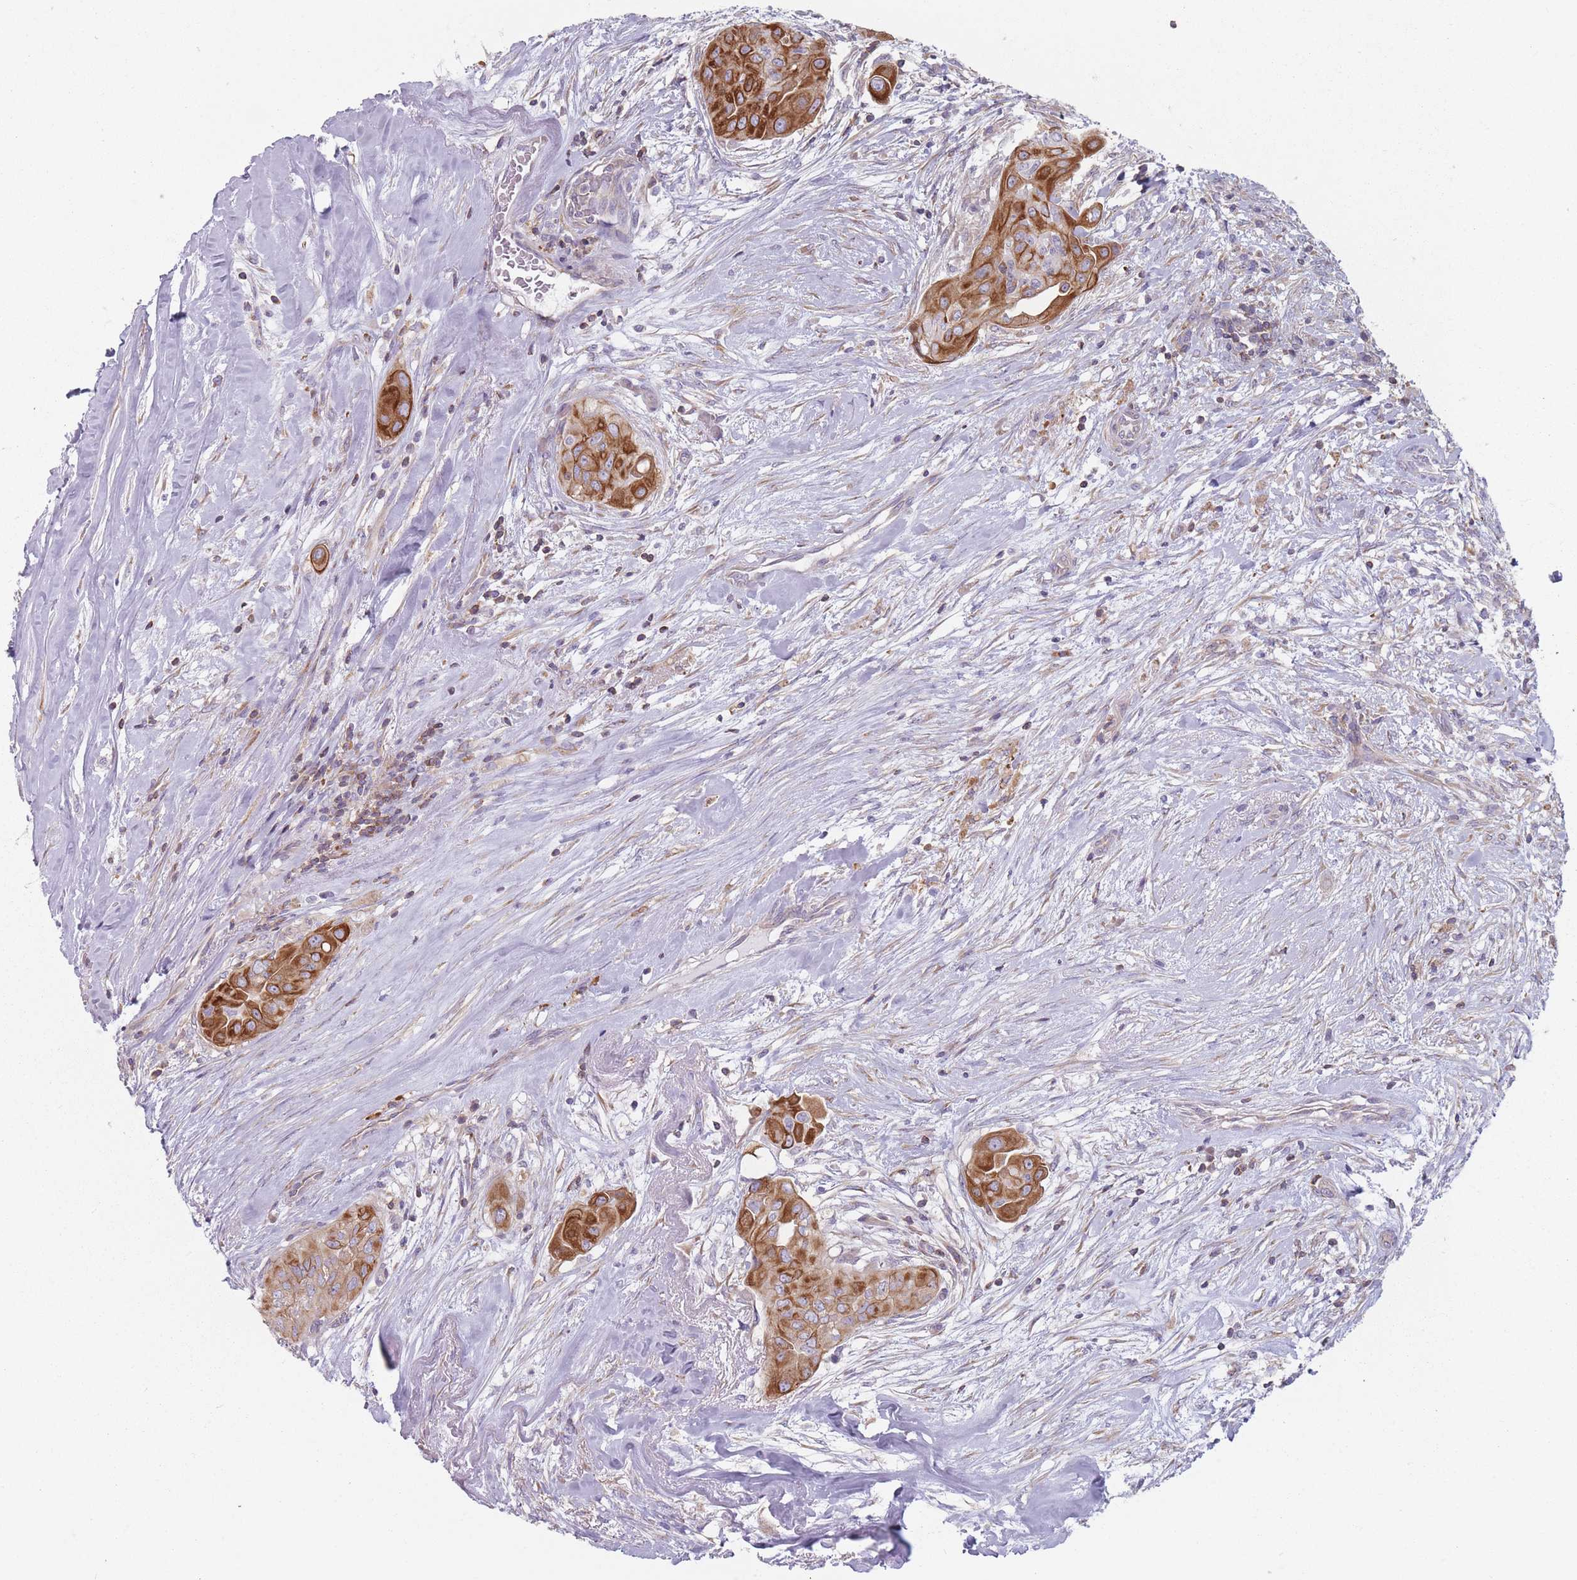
{"staining": {"intensity": "strong", "quantity": "25%-75%", "location": "cytoplasmic/membranous"}, "tissue": "thyroid cancer", "cell_type": "Tumor cells", "image_type": "cancer", "snomed": [{"axis": "morphology", "description": "Papillary adenocarcinoma, NOS"}, {"axis": "topography", "description": "Thyroid gland"}], "caption": "Immunohistochemistry photomicrograph of neoplastic tissue: human papillary adenocarcinoma (thyroid) stained using IHC exhibits high levels of strong protein expression localized specifically in the cytoplasmic/membranous of tumor cells, appearing as a cytoplasmic/membranous brown color.", "gene": "HSBP1L1", "patient": {"sex": "female", "age": 59}}